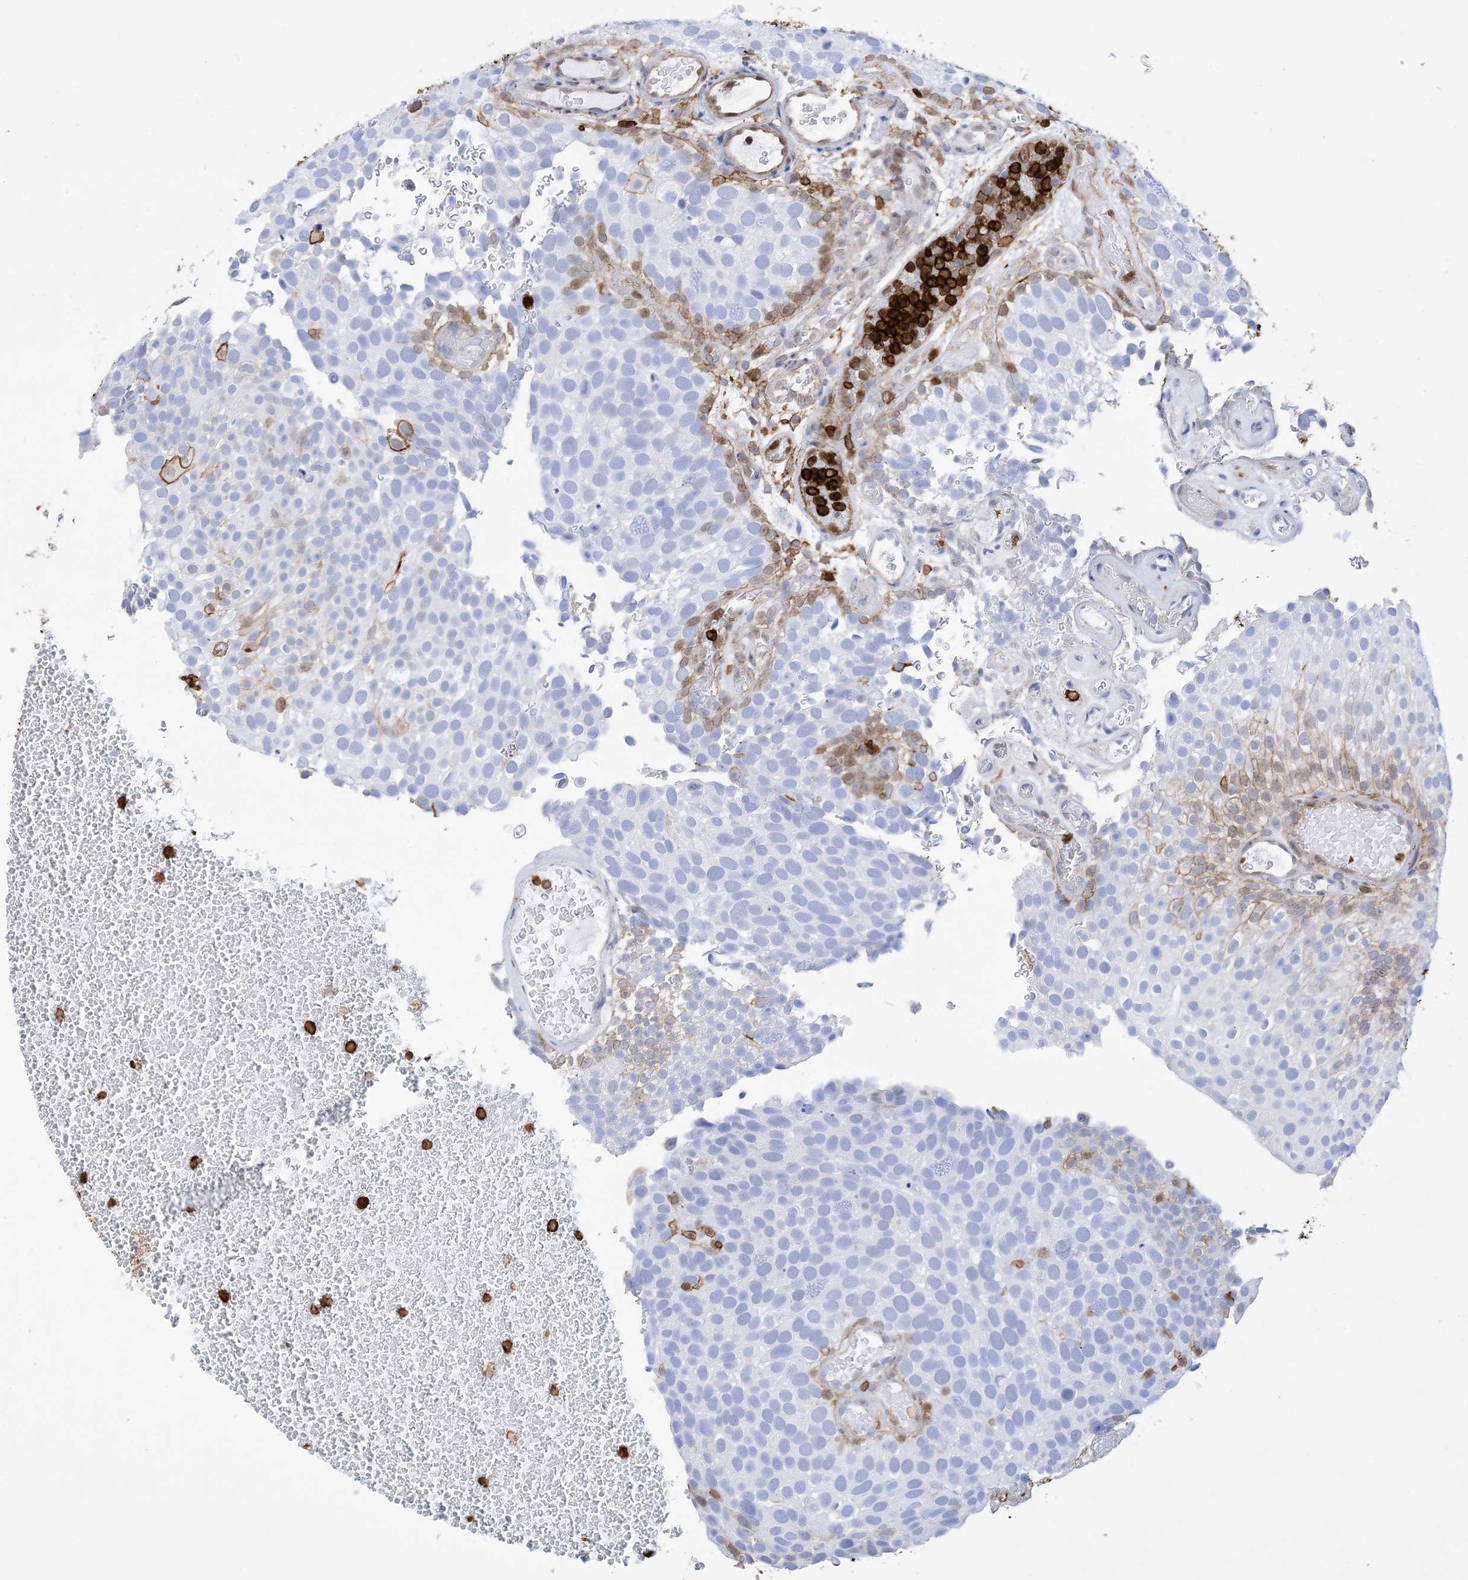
{"staining": {"intensity": "moderate", "quantity": "<25%", "location": "cytoplasmic/membranous"}, "tissue": "urothelial cancer", "cell_type": "Tumor cells", "image_type": "cancer", "snomed": [{"axis": "morphology", "description": "Urothelial carcinoma, Low grade"}, {"axis": "topography", "description": "Urinary bladder"}], "caption": "Low-grade urothelial carcinoma tissue reveals moderate cytoplasmic/membranous staining in about <25% of tumor cells, visualized by immunohistochemistry. (IHC, brightfield microscopy, high magnification).", "gene": "ANXA1", "patient": {"sex": "male", "age": 78}}